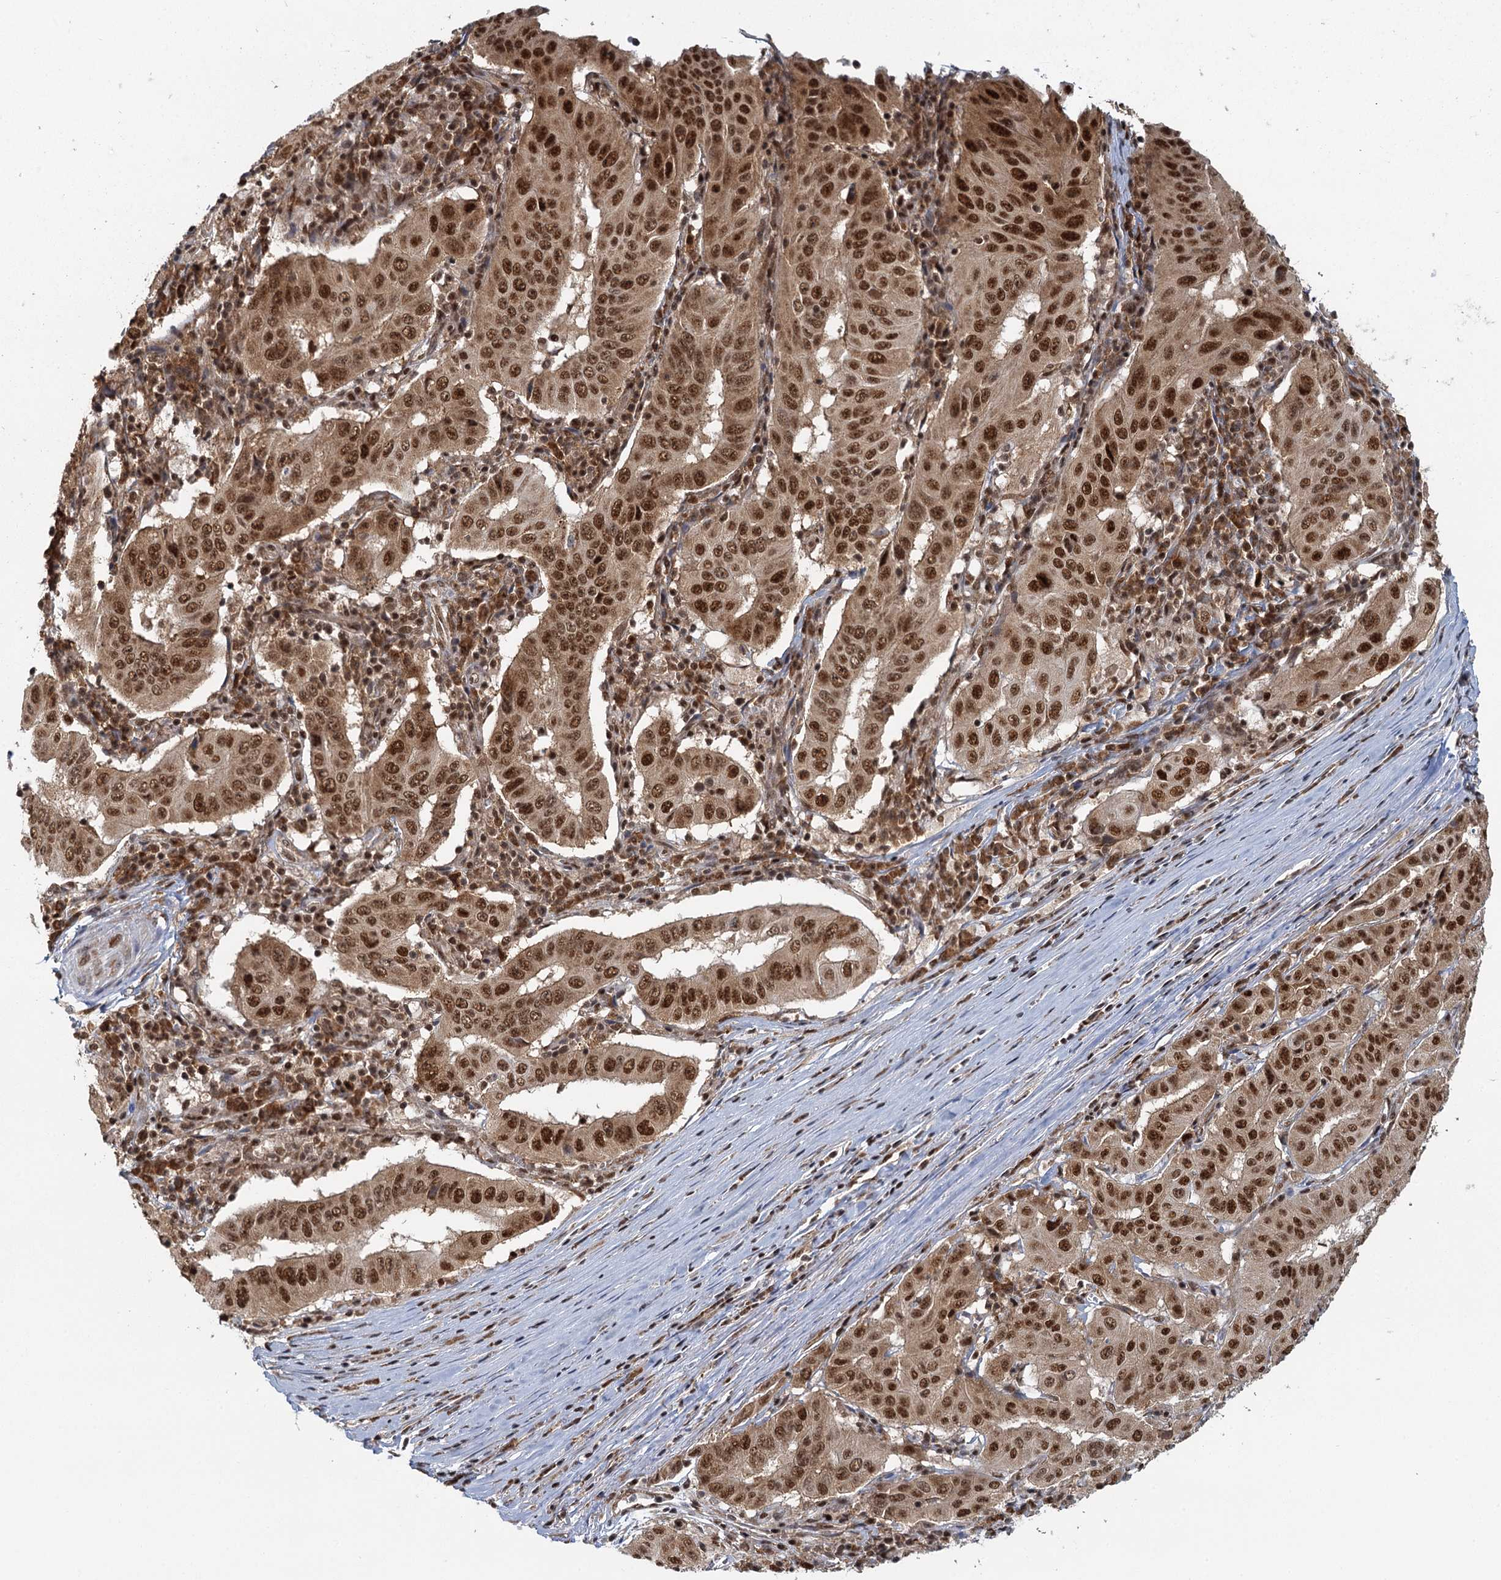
{"staining": {"intensity": "strong", "quantity": ">75%", "location": "nuclear"}, "tissue": "pancreatic cancer", "cell_type": "Tumor cells", "image_type": "cancer", "snomed": [{"axis": "morphology", "description": "Adenocarcinoma, NOS"}, {"axis": "topography", "description": "Pancreas"}], "caption": "Pancreatic cancer tissue exhibits strong nuclear expression in approximately >75% of tumor cells, visualized by immunohistochemistry.", "gene": "GPATCH11", "patient": {"sex": "male", "age": 63}}